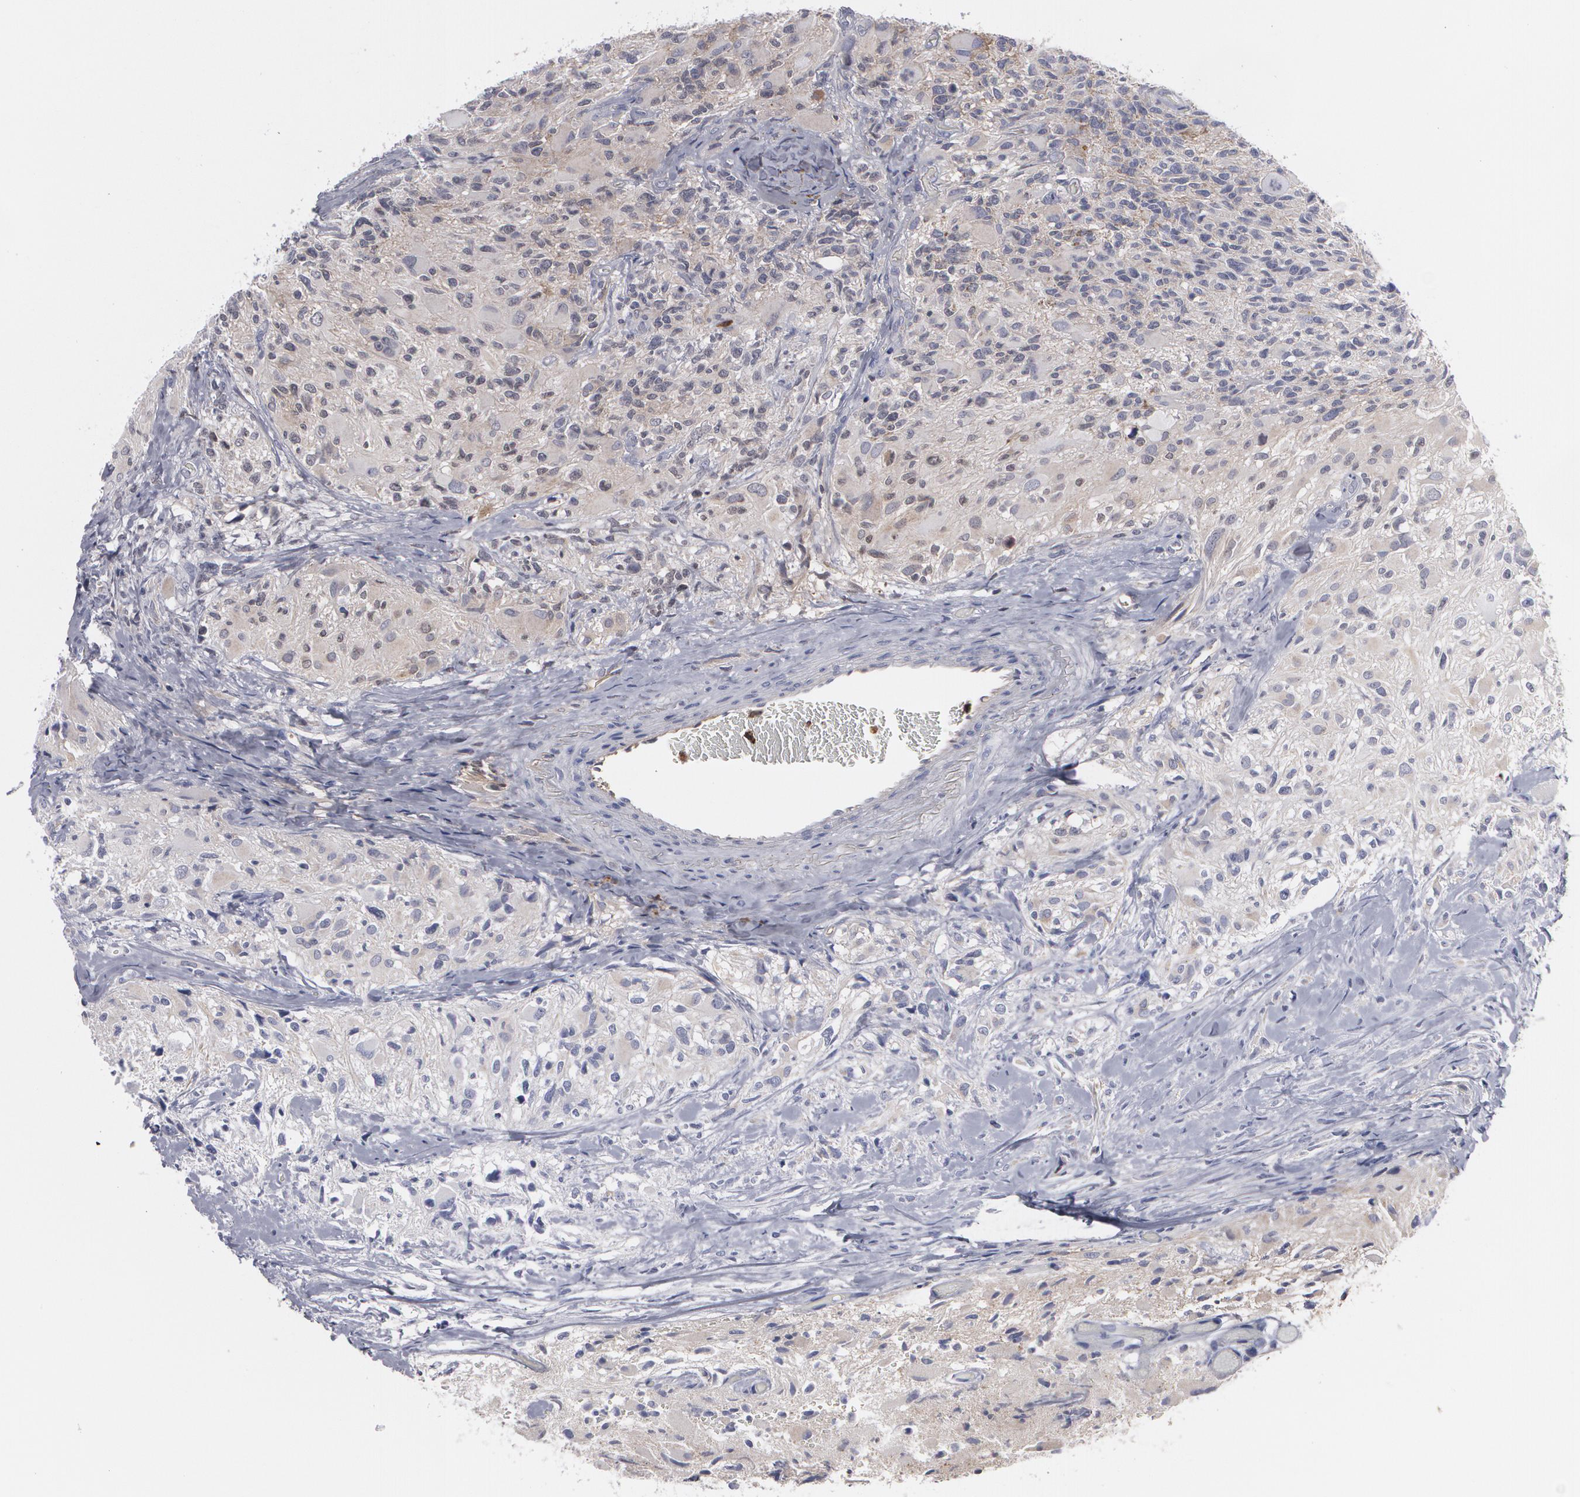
{"staining": {"intensity": "negative", "quantity": "none", "location": "none"}, "tissue": "glioma", "cell_type": "Tumor cells", "image_type": "cancer", "snomed": [{"axis": "morphology", "description": "Glioma, malignant, High grade"}, {"axis": "topography", "description": "Brain"}], "caption": "Tumor cells are negative for brown protein staining in glioma.", "gene": "LRG1", "patient": {"sex": "male", "age": 69}}